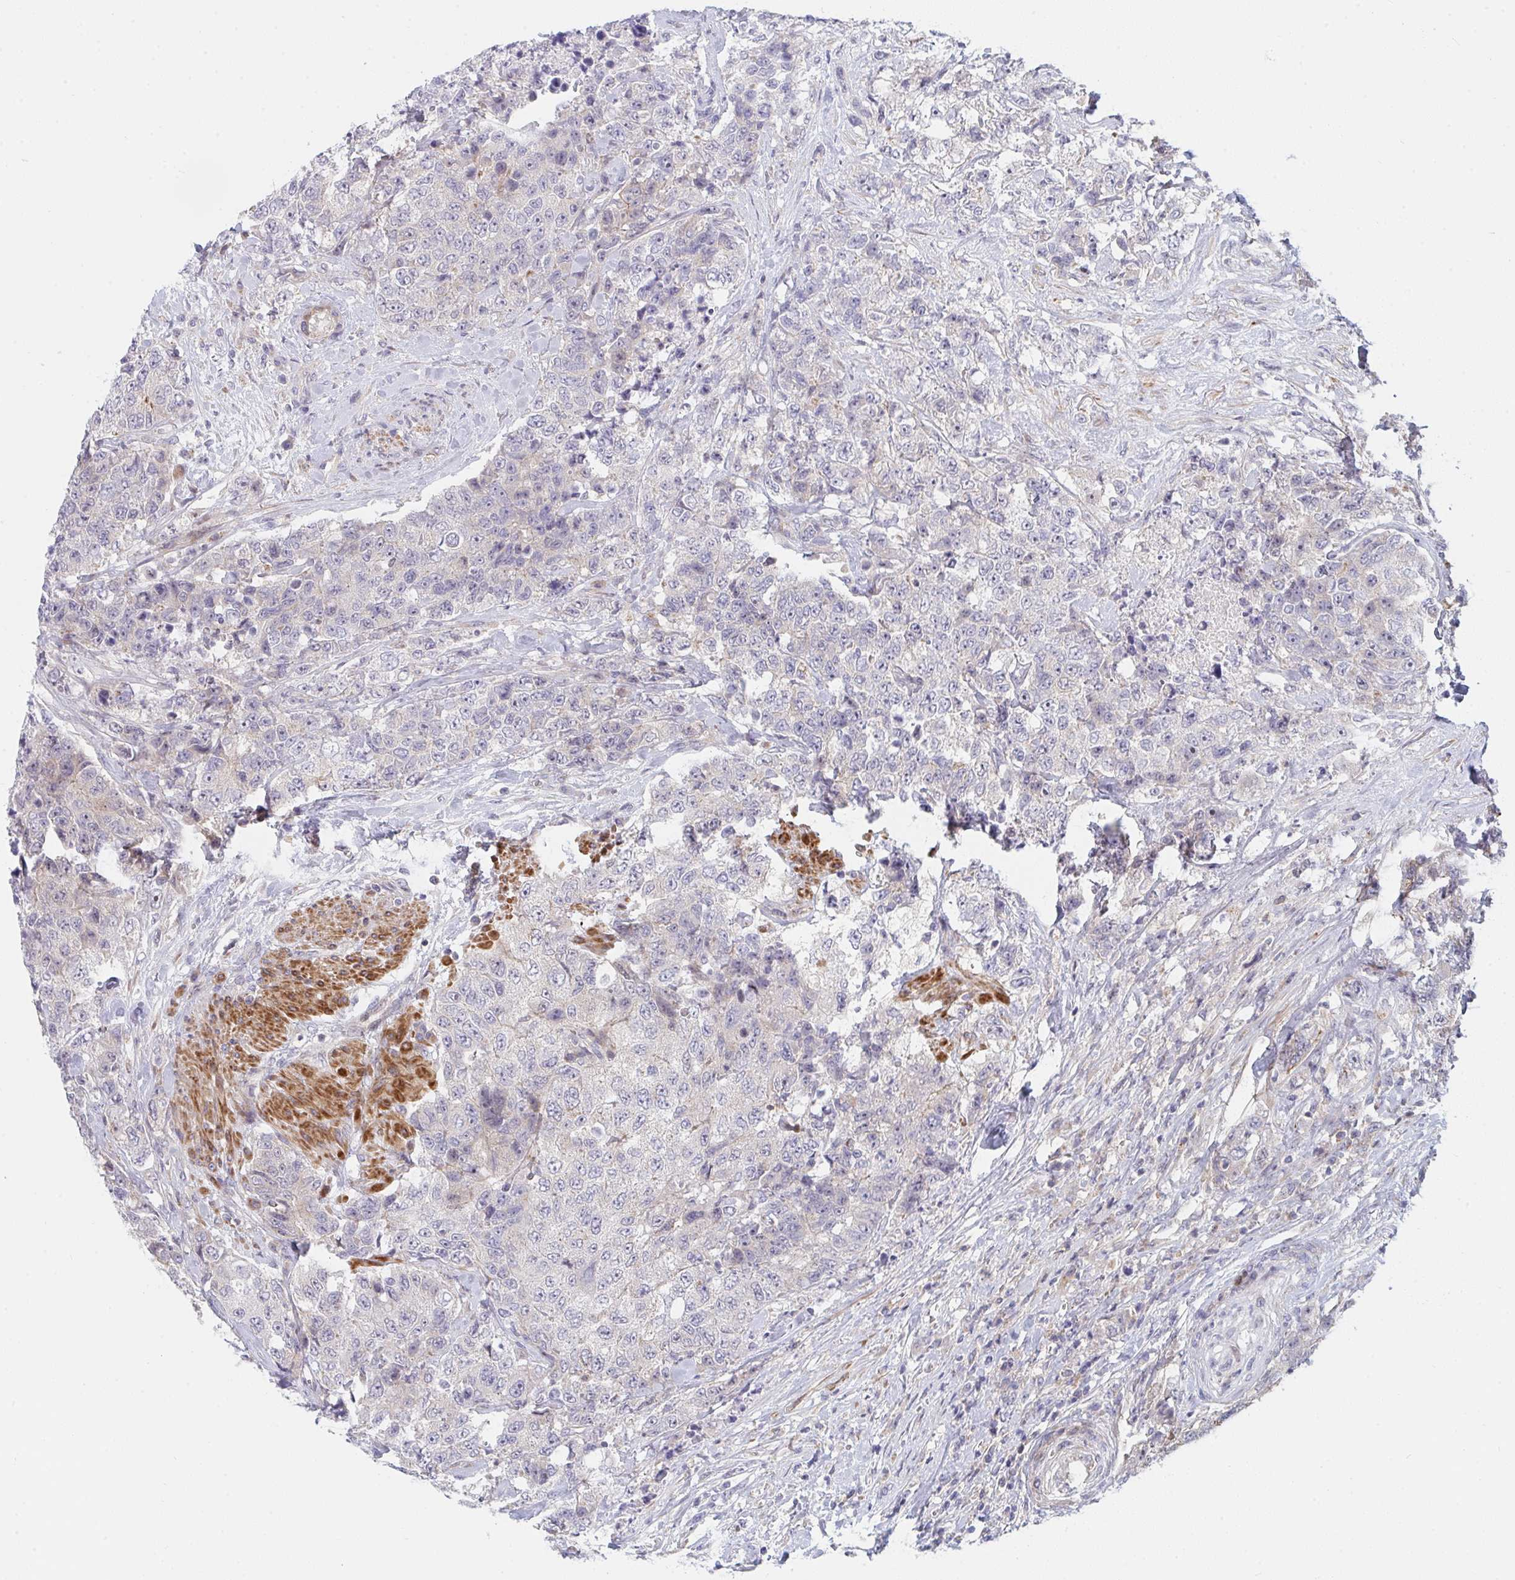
{"staining": {"intensity": "negative", "quantity": "none", "location": "none"}, "tissue": "urothelial cancer", "cell_type": "Tumor cells", "image_type": "cancer", "snomed": [{"axis": "morphology", "description": "Urothelial carcinoma, High grade"}, {"axis": "topography", "description": "Urinary bladder"}], "caption": "Urothelial cancer was stained to show a protein in brown. There is no significant expression in tumor cells.", "gene": "TNFSF4", "patient": {"sex": "female", "age": 78}}